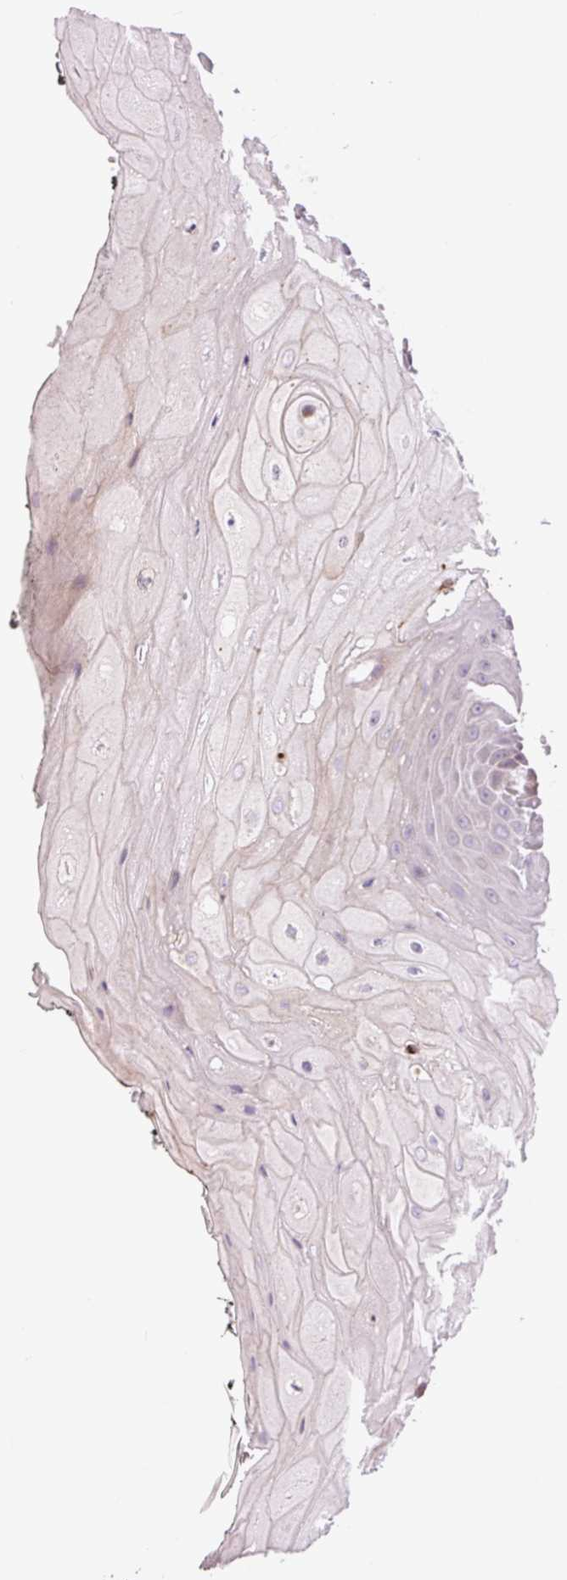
{"staining": {"intensity": "negative", "quantity": "none", "location": "none"}, "tissue": "oral mucosa", "cell_type": "Squamous epithelial cells", "image_type": "normal", "snomed": [{"axis": "morphology", "description": "Normal tissue, NOS"}, {"axis": "topography", "description": "Oral tissue"}, {"axis": "topography", "description": "Tounge, NOS"}], "caption": "IHC of normal human oral mucosa exhibits no staining in squamous epithelial cells.", "gene": "METTL17", "patient": {"sex": "female", "age": 59}}